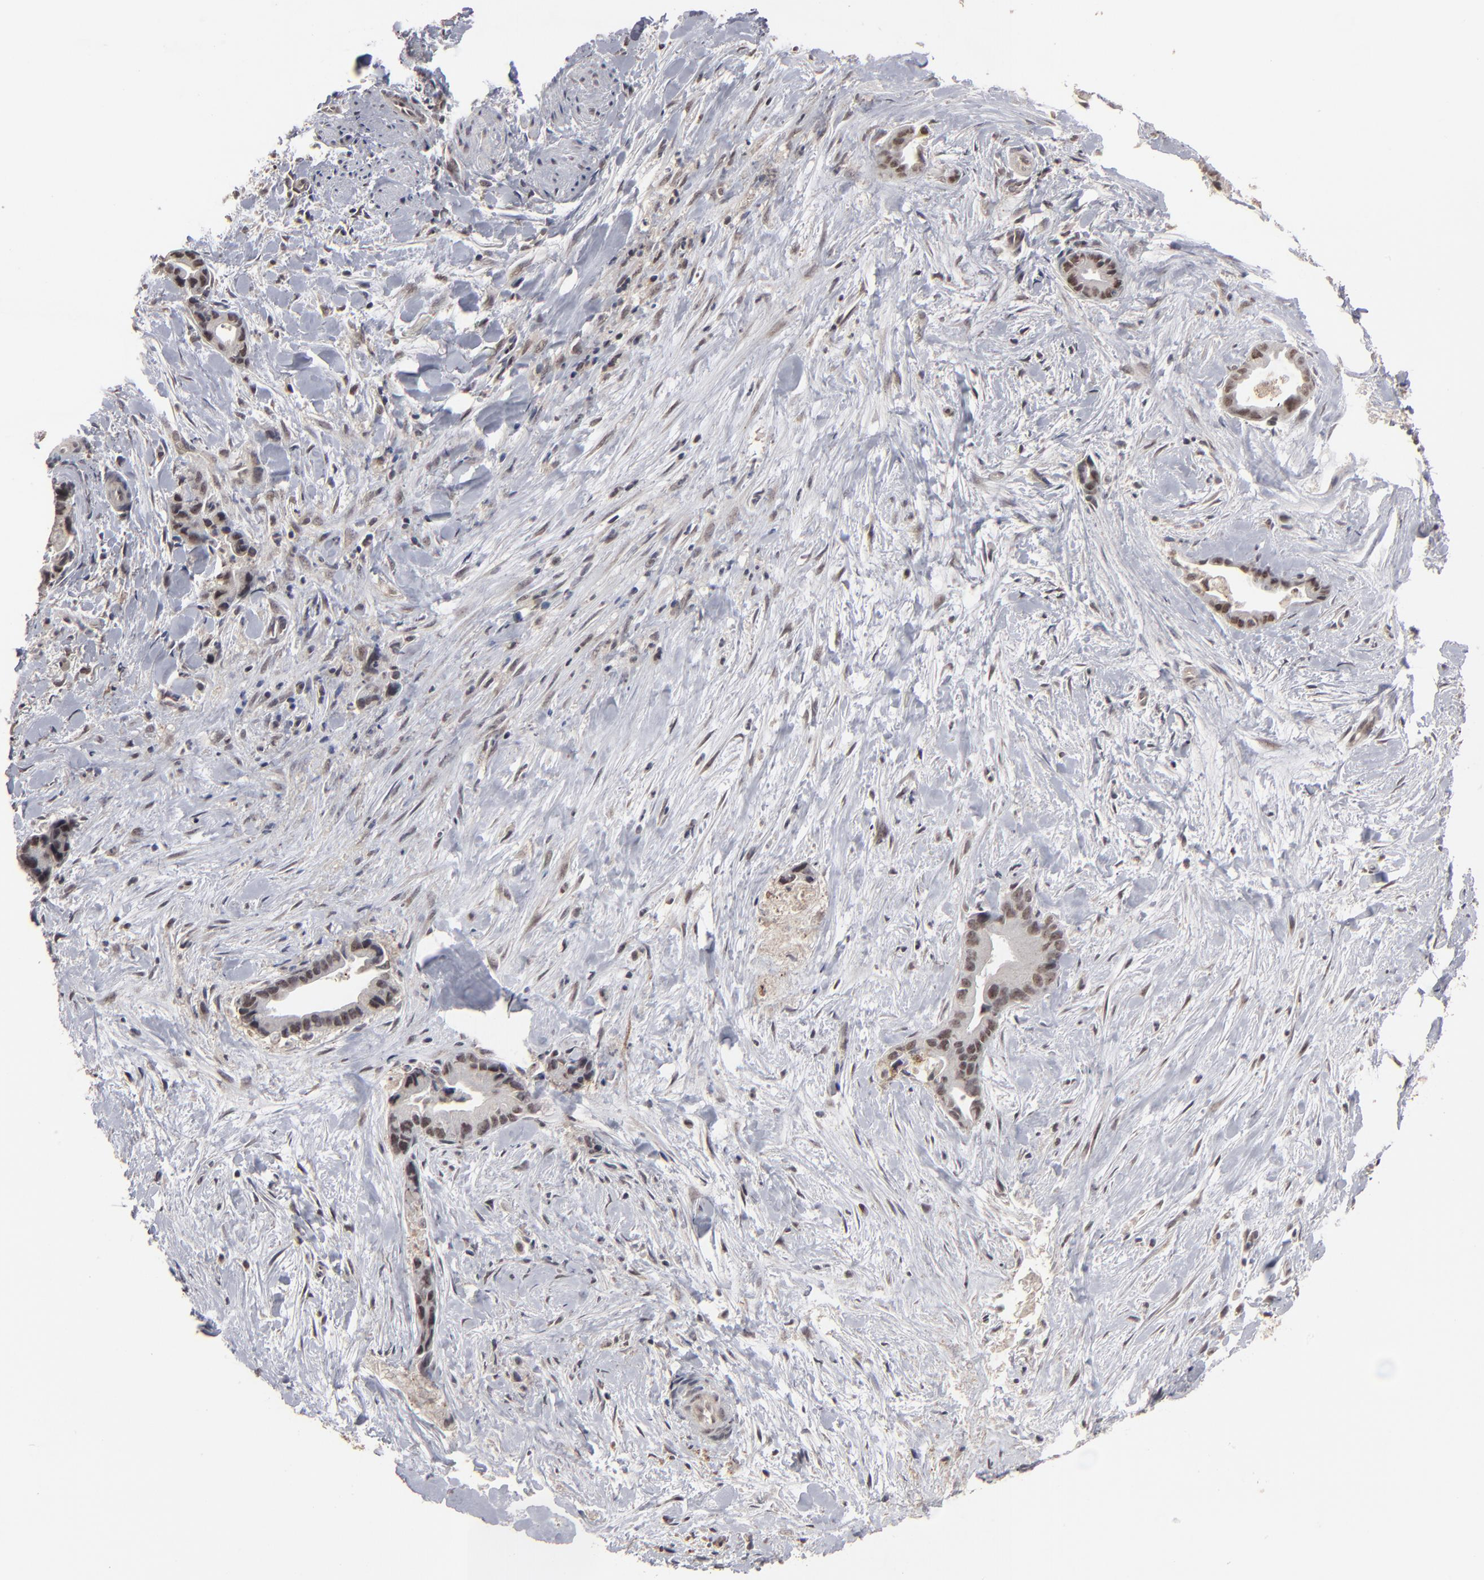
{"staining": {"intensity": "moderate", "quantity": "25%-75%", "location": "cytoplasmic/membranous,nuclear"}, "tissue": "liver cancer", "cell_type": "Tumor cells", "image_type": "cancer", "snomed": [{"axis": "morphology", "description": "Cholangiocarcinoma"}, {"axis": "topography", "description": "Liver"}], "caption": "Immunohistochemistry image of neoplastic tissue: cholangiocarcinoma (liver) stained using immunohistochemistry exhibits medium levels of moderate protein expression localized specifically in the cytoplasmic/membranous and nuclear of tumor cells, appearing as a cytoplasmic/membranous and nuclear brown color.", "gene": "SLC22A17", "patient": {"sex": "female", "age": 55}}